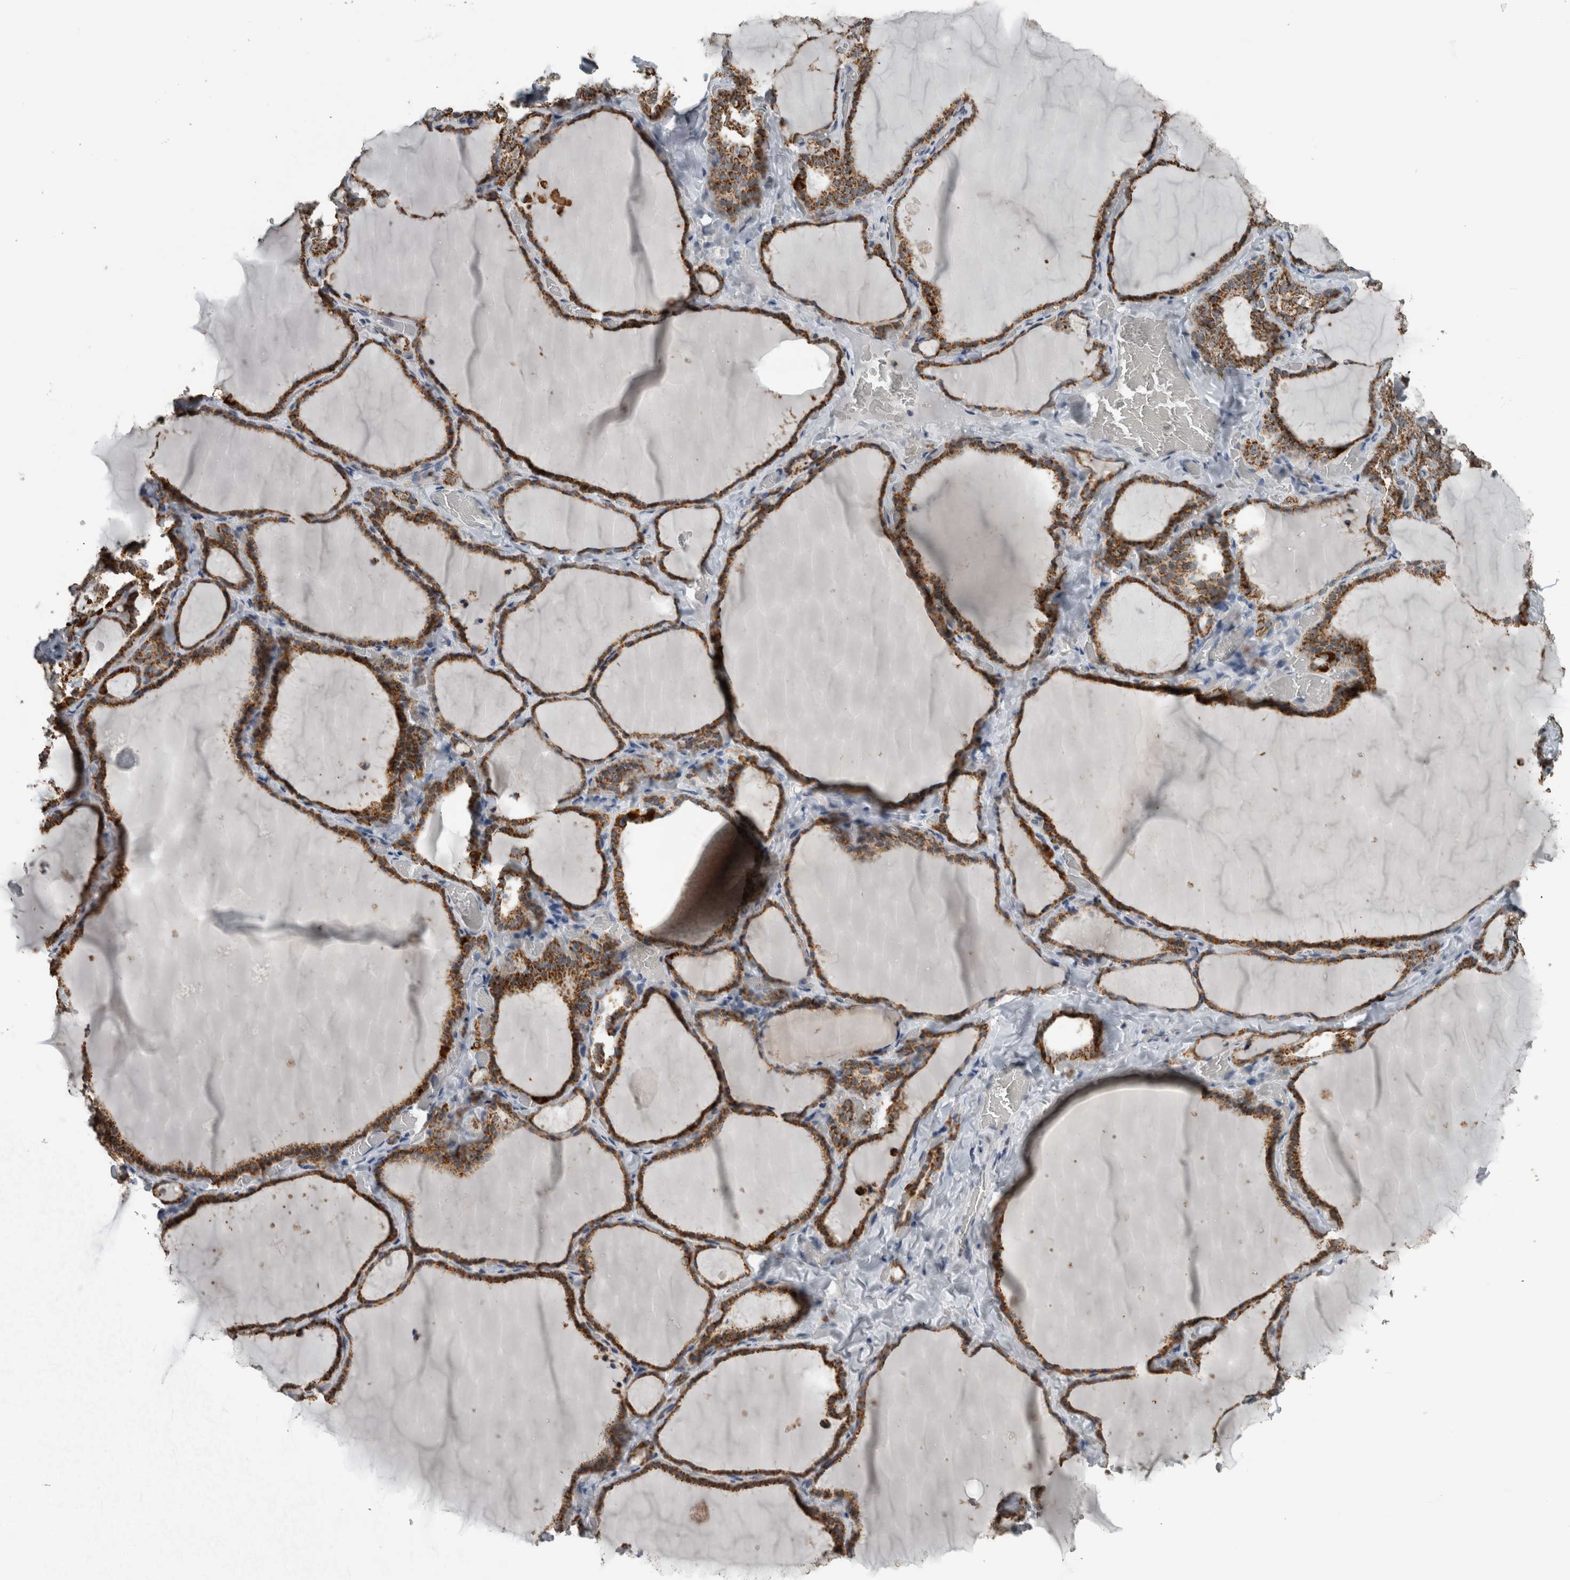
{"staining": {"intensity": "strong", "quantity": ">75%", "location": "cytoplasmic/membranous"}, "tissue": "thyroid gland", "cell_type": "Glandular cells", "image_type": "normal", "snomed": [{"axis": "morphology", "description": "Normal tissue, NOS"}, {"axis": "topography", "description": "Thyroid gland"}], "caption": "Glandular cells exhibit high levels of strong cytoplasmic/membranous positivity in about >75% of cells in normal human thyroid gland. (DAB = brown stain, brightfield microscopy at high magnification).", "gene": "ACSF2", "patient": {"sex": "female", "age": 22}}